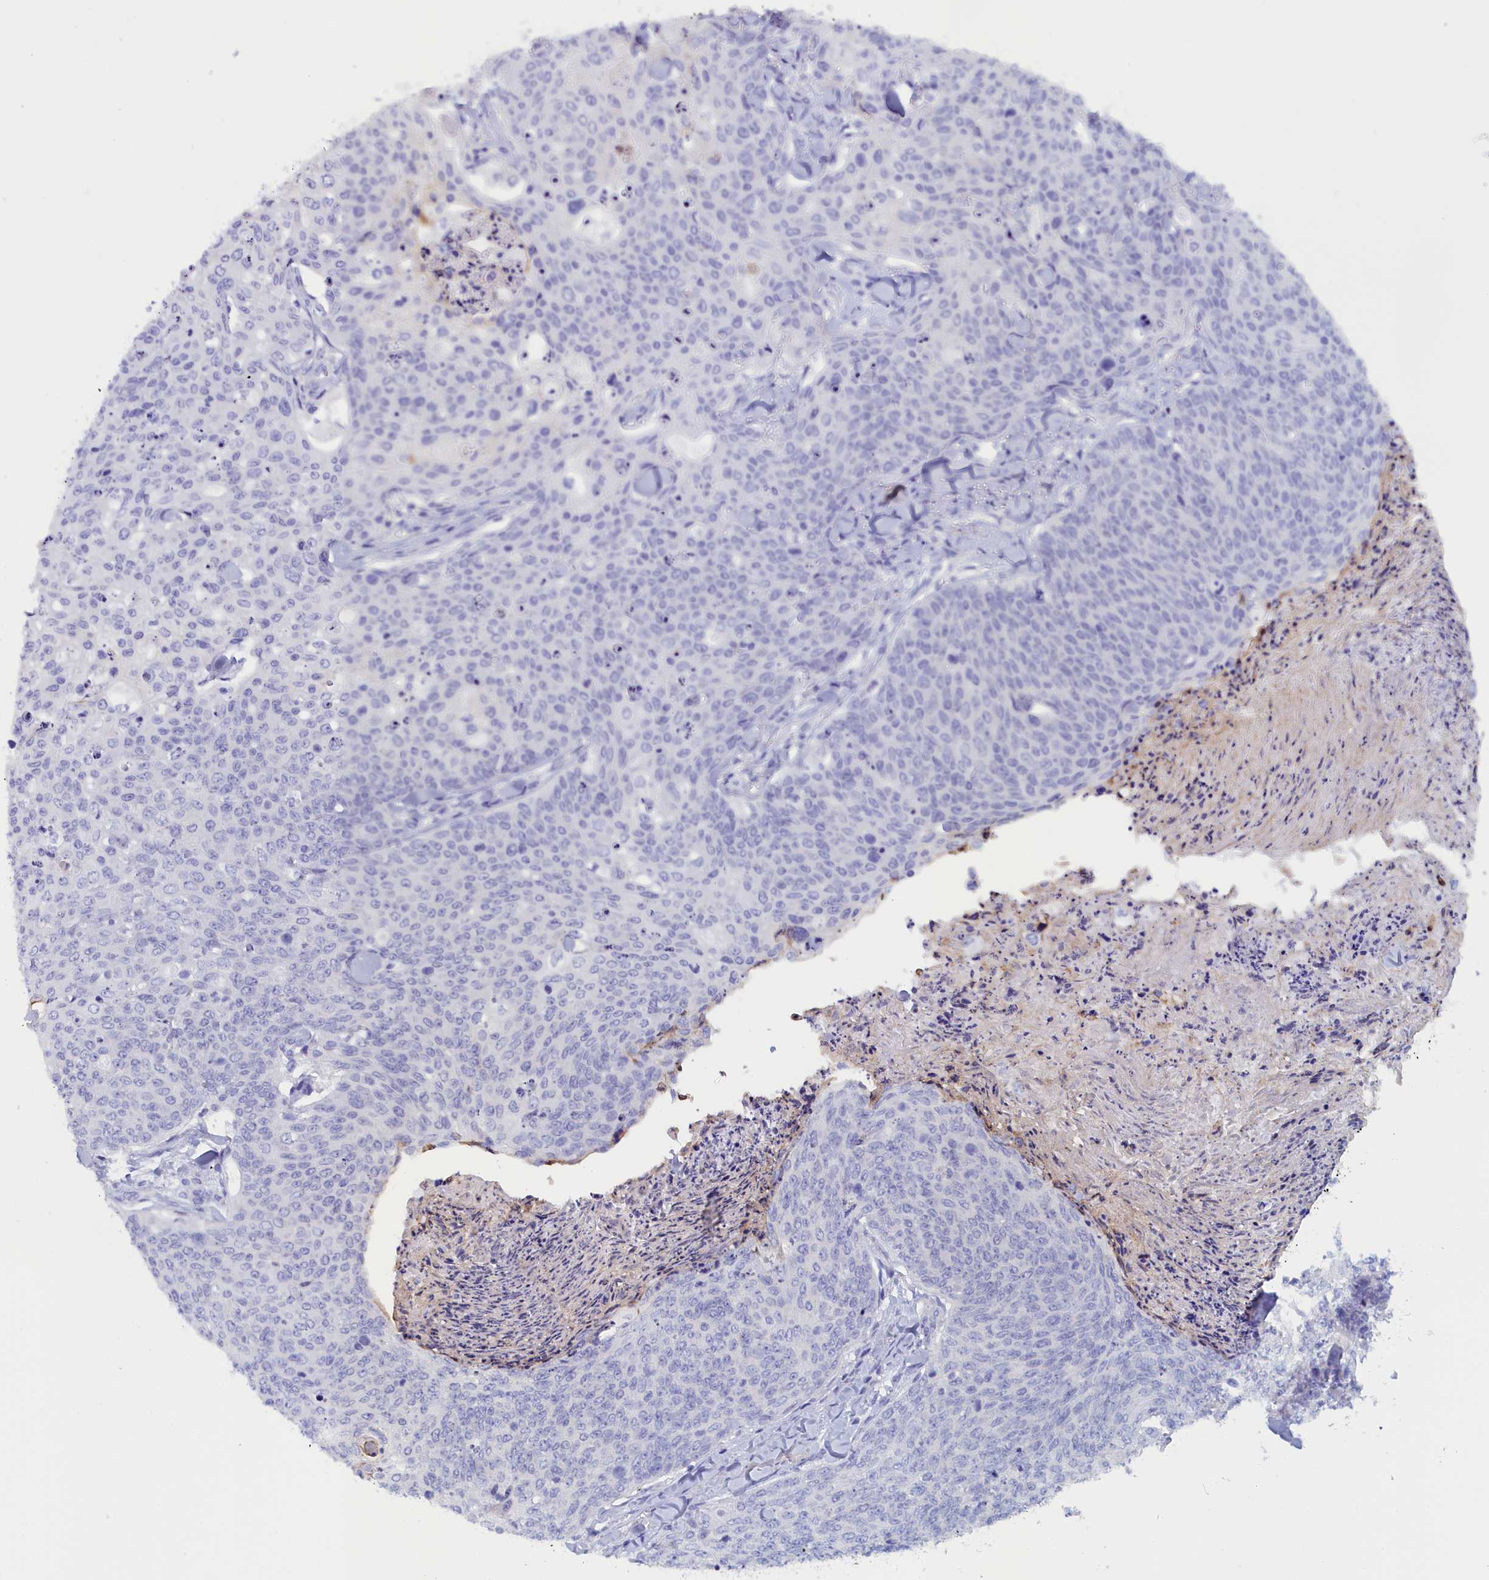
{"staining": {"intensity": "negative", "quantity": "none", "location": "none"}, "tissue": "skin cancer", "cell_type": "Tumor cells", "image_type": "cancer", "snomed": [{"axis": "morphology", "description": "Squamous cell carcinoma, NOS"}, {"axis": "topography", "description": "Skin"}, {"axis": "topography", "description": "Vulva"}], "caption": "Tumor cells show no significant protein expression in skin cancer (squamous cell carcinoma).", "gene": "ANKRD2", "patient": {"sex": "female", "age": 85}}